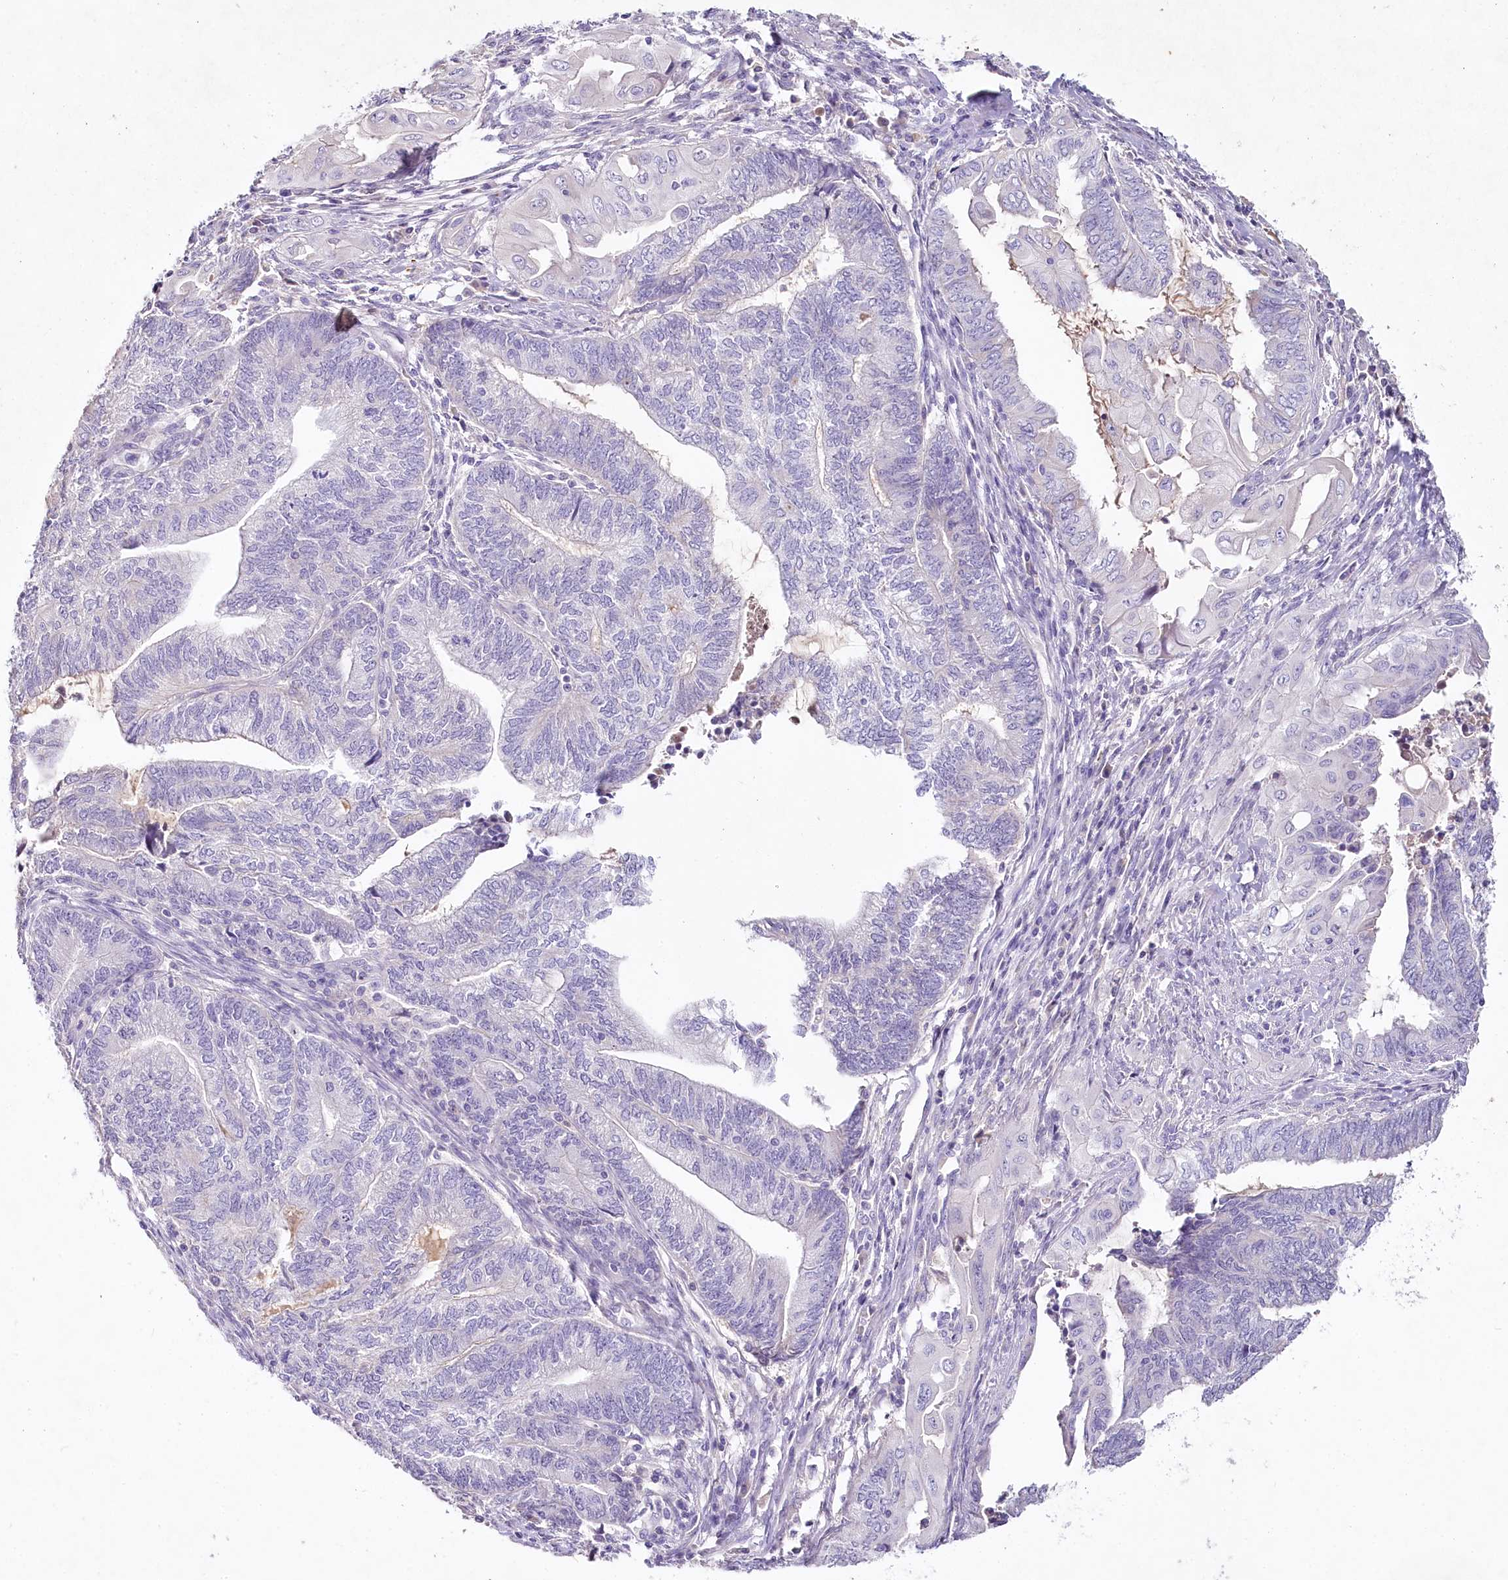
{"staining": {"intensity": "negative", "quantity": "none", "location": "none"}, "tissue": "endometrial cancer", "cell_type": "Tumor cells", "image_type": "cancer", "snomed": [{"axis": "morphology", "description": "Adenocarcinoma, NOS"}, {"axis": "topography", "description": "Uterus"}, {"axis": "topography", "description": "Endometrium"}], "caption": "There is no significant expression in tumor cells of endometrial cancer (adenocarcinoma).", "gene": "HPD", "patient": {"sex": "female", "age": 70}}